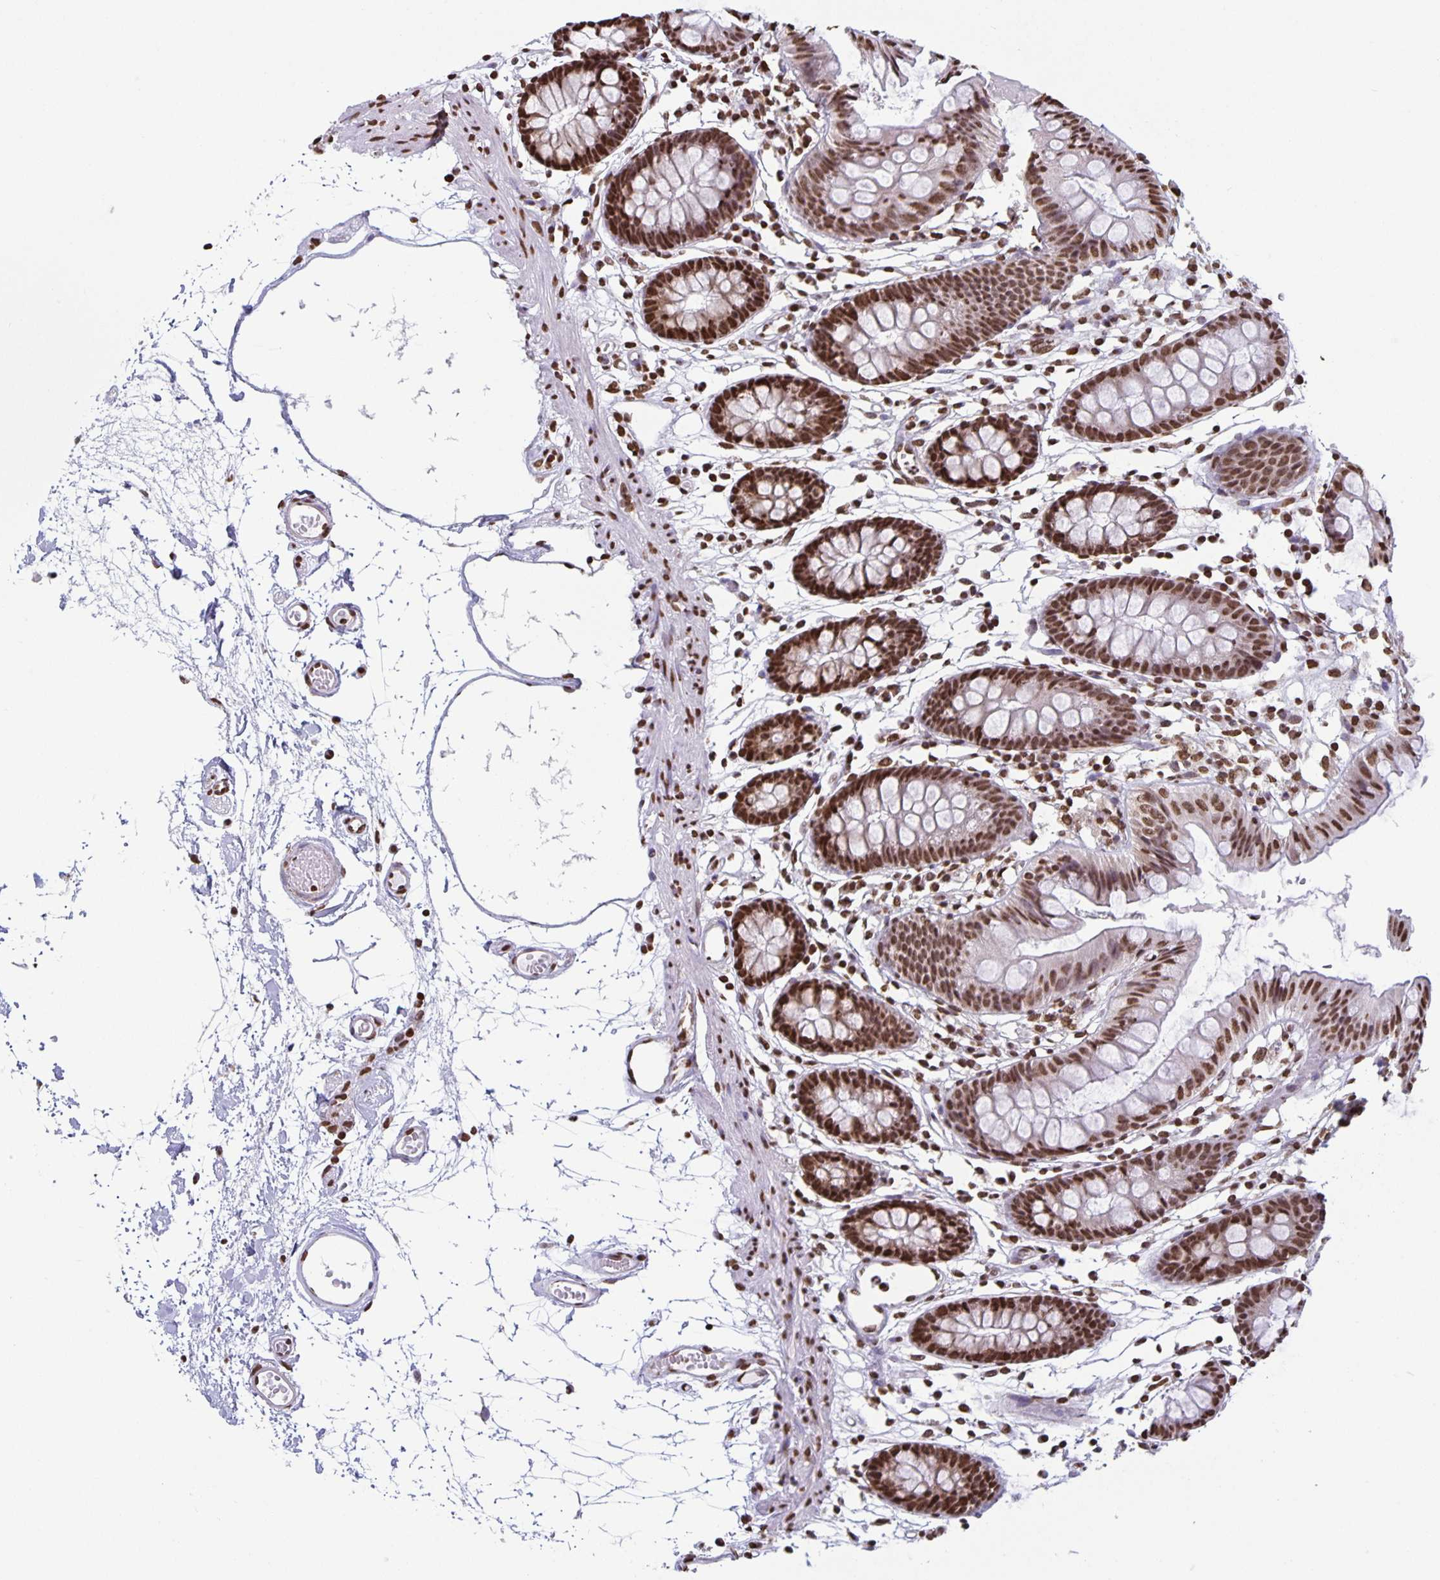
{"staining": {"intensity": "strong", "quantity": ">75%", "location": "nuclear"}, "tissue": "colon", "cell_type": "Endothelial cells", "image_type": "normal", "snomed": [{"axis": "morphology", "description": "Normal tissue, NOS"}, {"axis": "topography", "description": "Colon"}], "caption": "The image reveals staining of normal colon, revealing strong nuclear protein positivity (brown color) within endothelial cells. Immunohistochemistry stains the protein in brown and the nuclei are stained blue.", "gene": "DUT", "patient": {"sex": "female", "age": 84}}